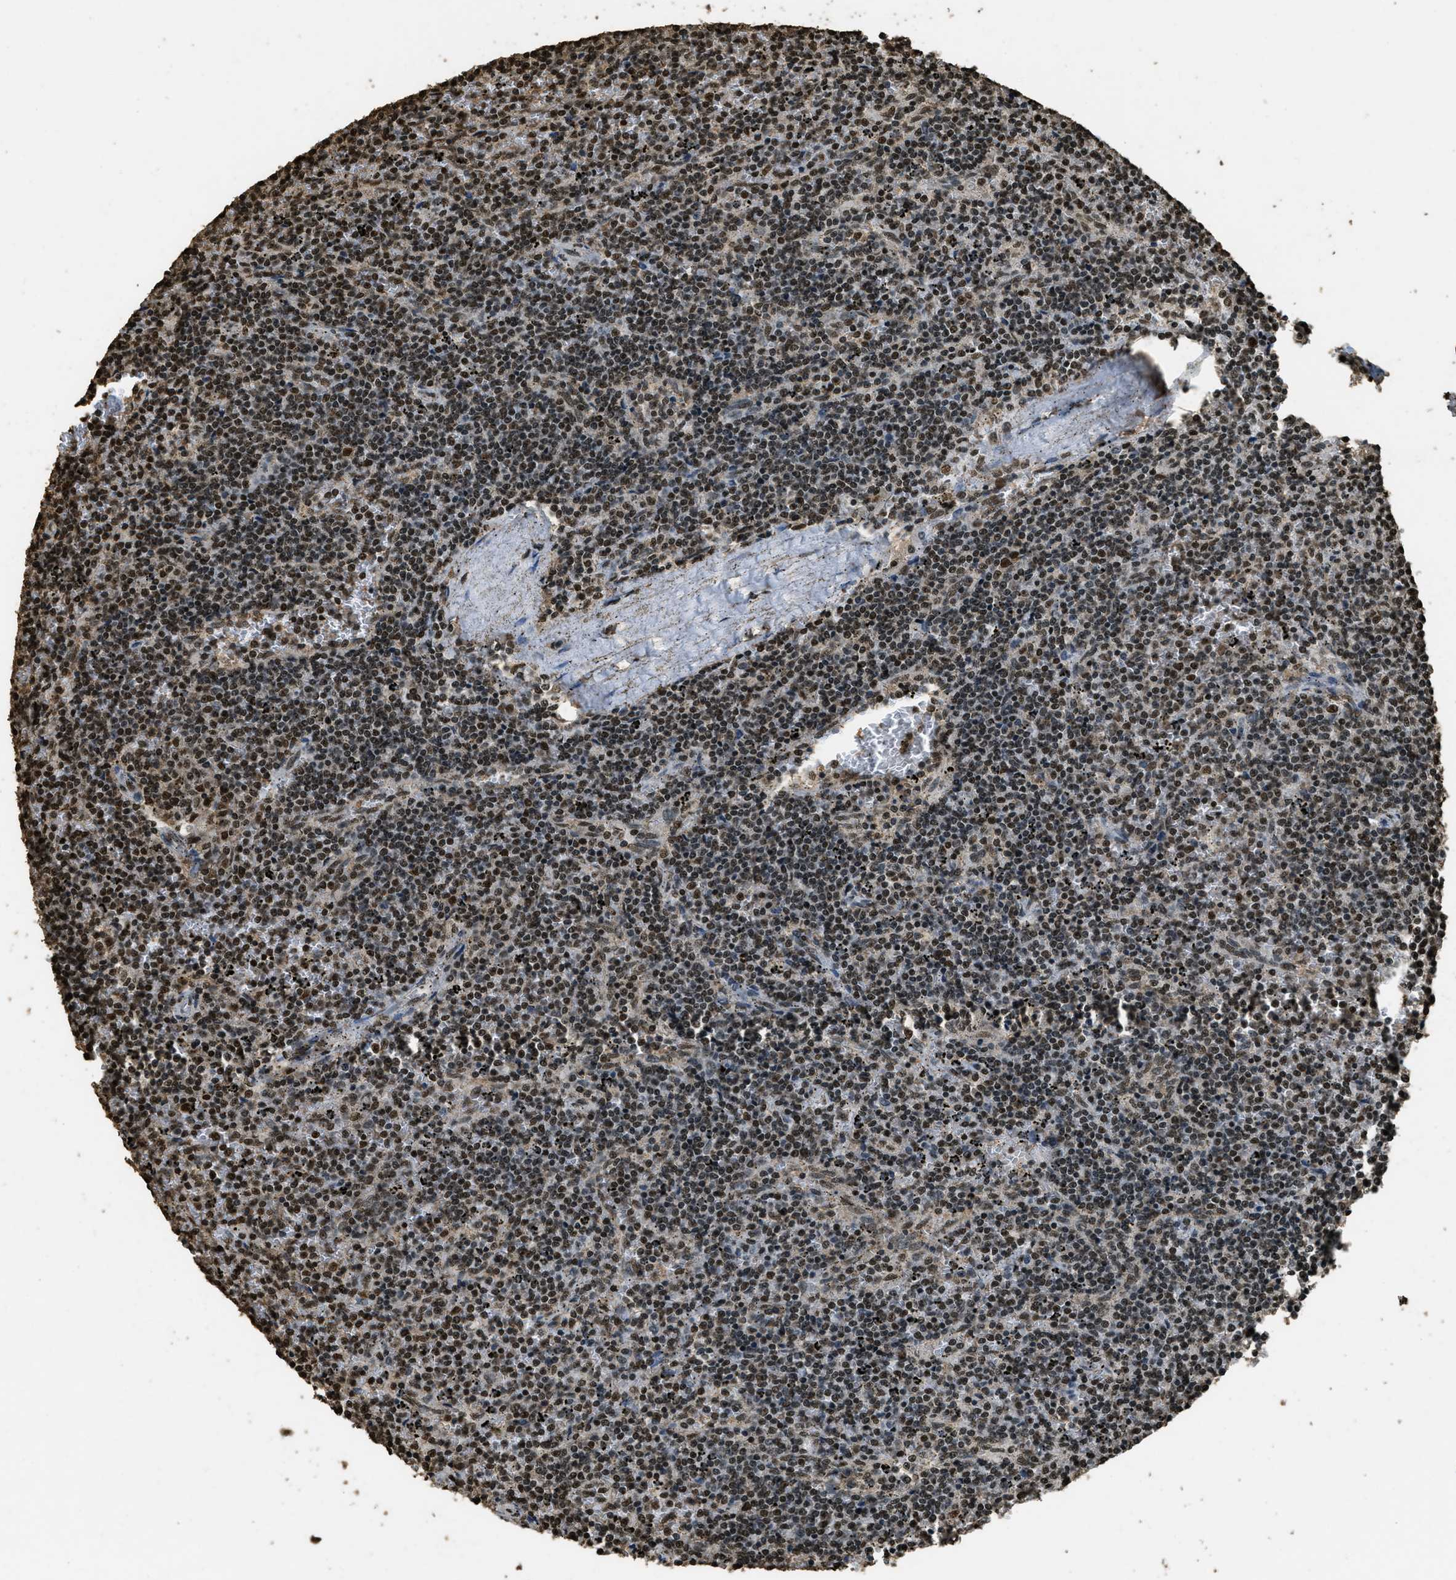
{"staining": {"intensity": "strong", "quantity": ">75%", "location": "nuclear"}, "tissue": "lymphoma", "cell_type": "Tumor cells", "image_type": "cancer", "snomed": [{"axis": "morphology", "description": "Malignant lymphoma, non-Hodgkin's type, Low grade"}, {"axis": "topography", "description": "Spleen"}], "caption": "A brown stain shows strong nuclear staining of a protein in malignant lymphoma, non-Hodgkin's type (low-grade) tumor cells.", "gene": "MYB", "patient": {"sex": "female", "age": 50}}